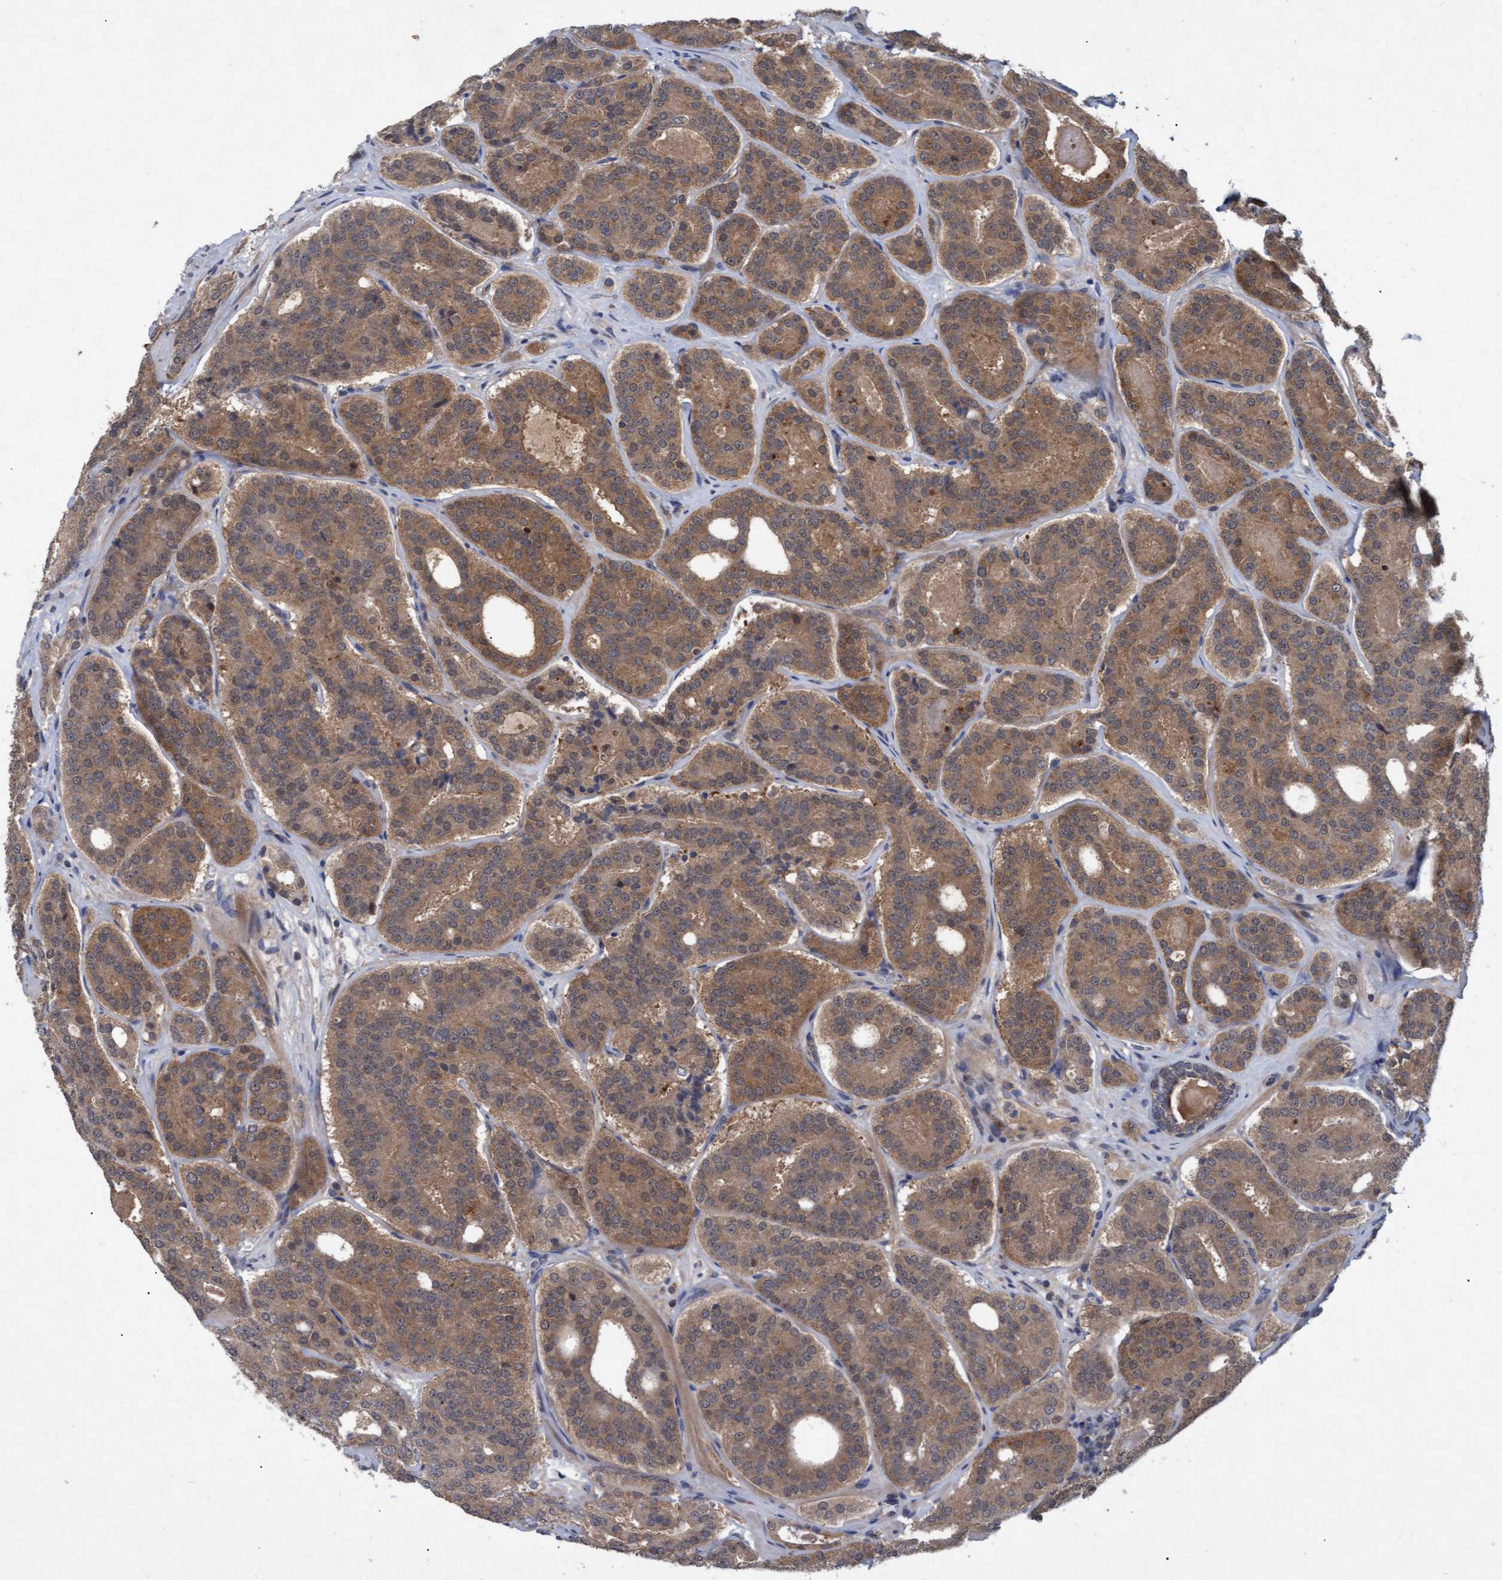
{"staining": {"intensity": "moderate", "quantity": ">75%", "location": "cytoplasmic/membranous"}, "tissue": "prostate cancer", "cell_type": "Tumor cells", "image_type": "cancer", "snomed": [{"axis": "morphology", "description": "Adenocarcinoma, High grade"}, {"axis": "topography", "description": "Prostate"}], "caption": "A micrograph of human prostate cancer stained for a protein displays moderate cytoplasmic/membranous brown staining in tumor cells. Using DAB (3,3'-diaminobenzidine) (brown) and hematoxylin (blue) stains, captured at high magnification using brightfield microscopy.", "gene": "PSMB6", "patient": {"sex": "male", "age": 60}}